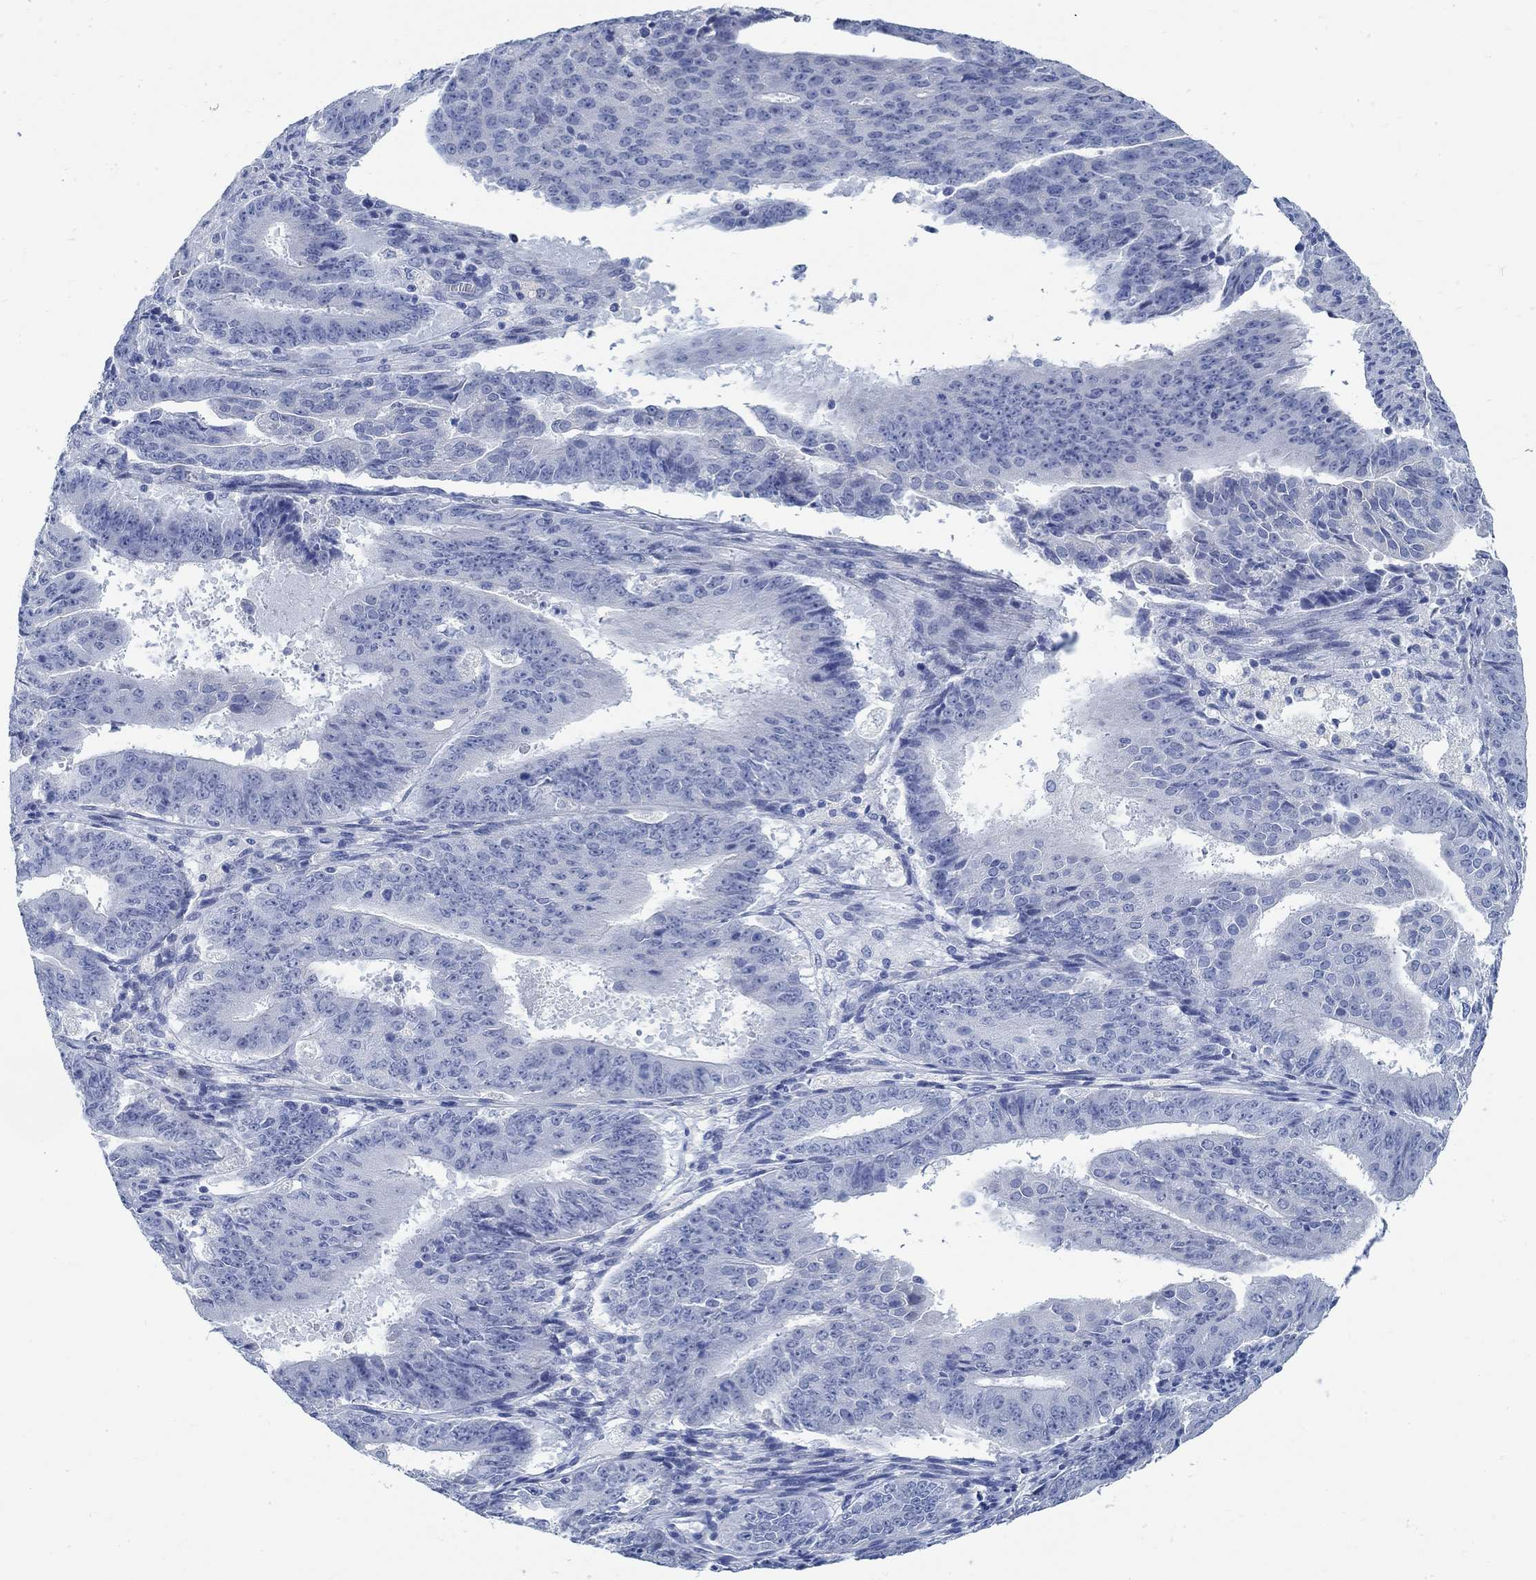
{"staining": {"intensity": "negative", "quantity": "none", "location": "none"}, "tissue": "ovarian cancer", "cell_type": "Tumor cells", "image_type": "cancer", "snomed": [{"axis": "morphology", "description": "Carcinoma, endometroid"}, {"axis": "topography", "description": "Ovary"}], "caption": "Histopathology image shows no protein expression in tumor cells of ovarian cancer tissue.", "gene": "RBM20", "patient": {"sex": "female", "age": 42}}